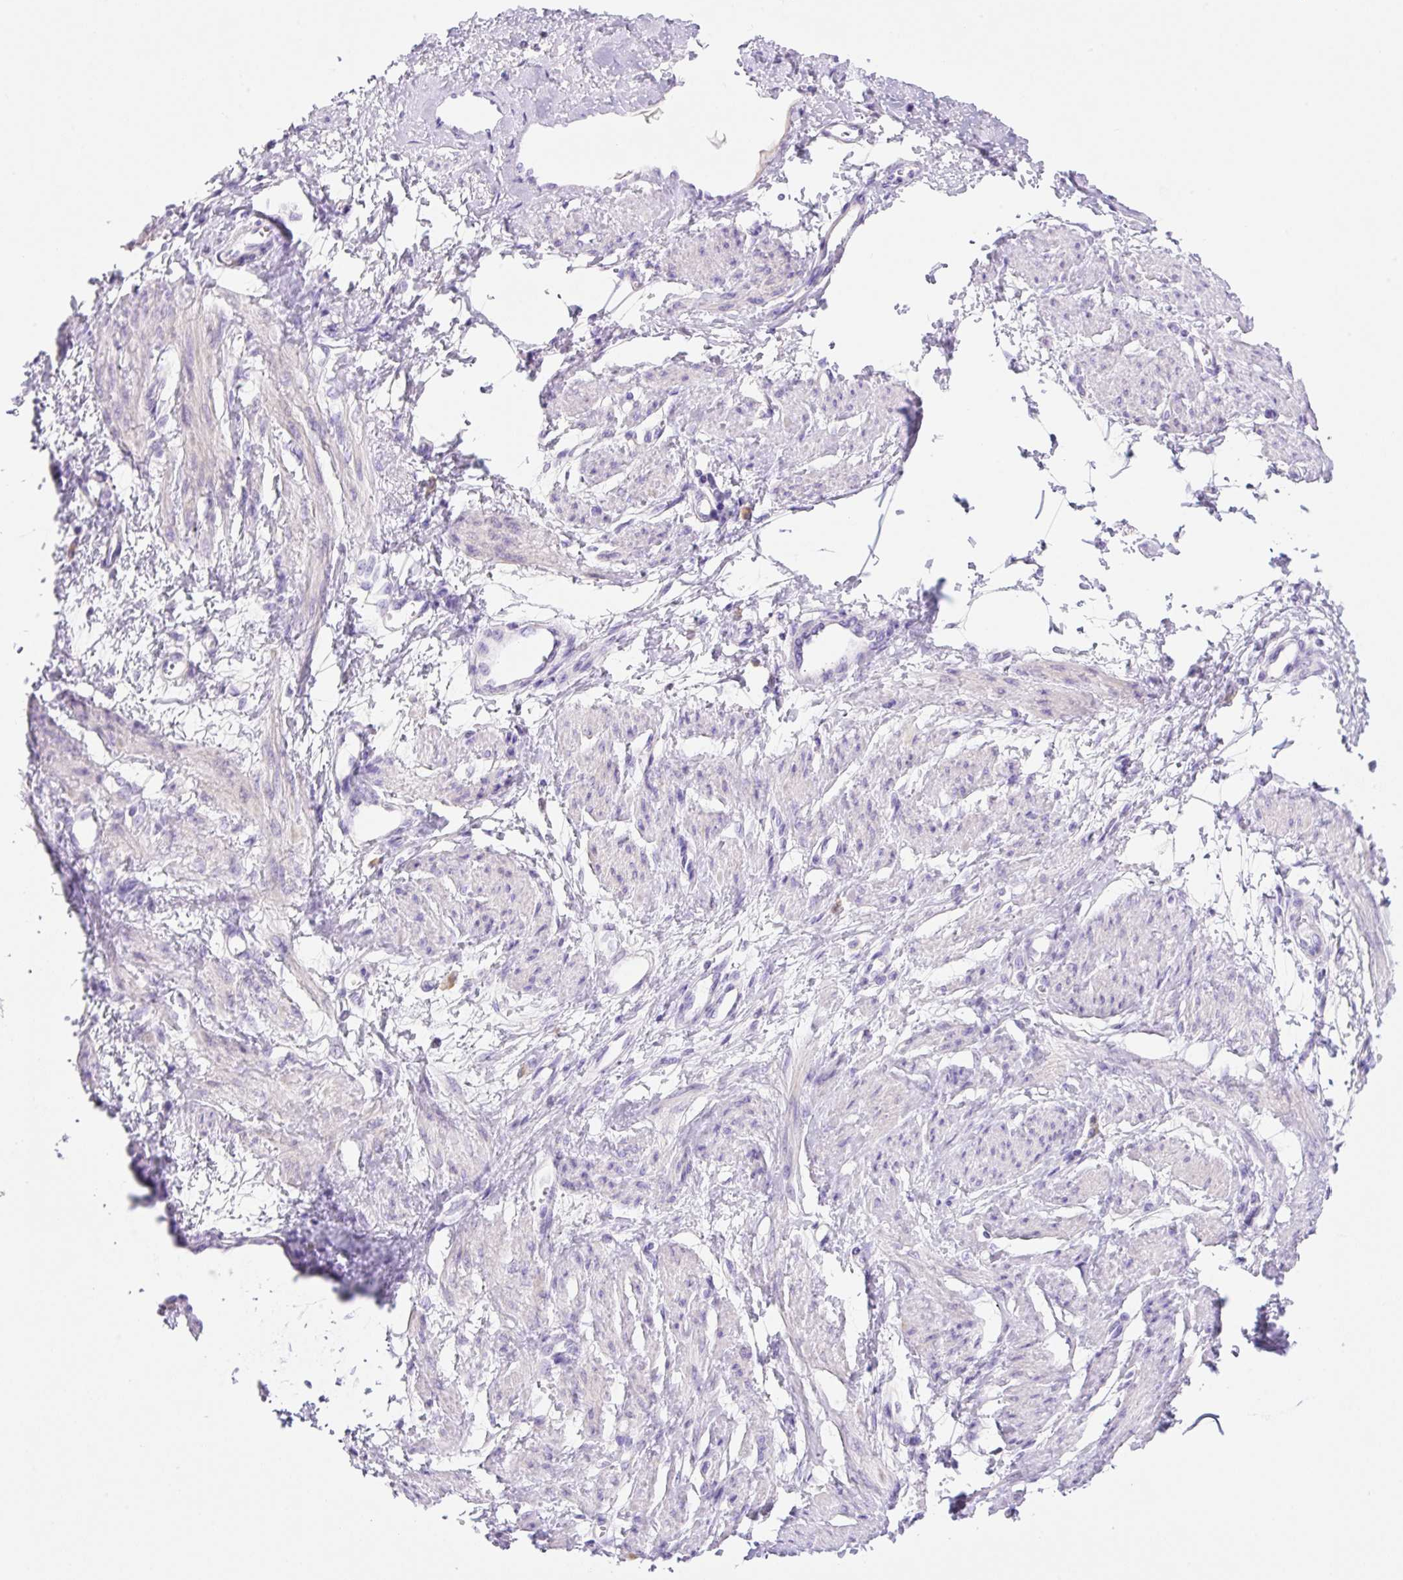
{"staining": {"intensity": "negative", "quantity": "none", "location": "none"}, "tissue": "smooth muscle", "cell_type": "Smooth muscle cells", "image_type": "normal", "snomed": [{"axis": "morphology", "description": "Normal tissue, NOS"}, {"axis": "topography", "description": "Smooth muscle"}, {"axis": "topography", "description": "Uterus"}], "caption": "There is no significant staining in smooth muscle cells of smooth muscle. Brightfield microscopy of IHC stained with DAB (brown) and hematoxylin (blue), captured at high magnification.", "gene": "NDST3", "patient": {"sex": "female", "age": 39}}